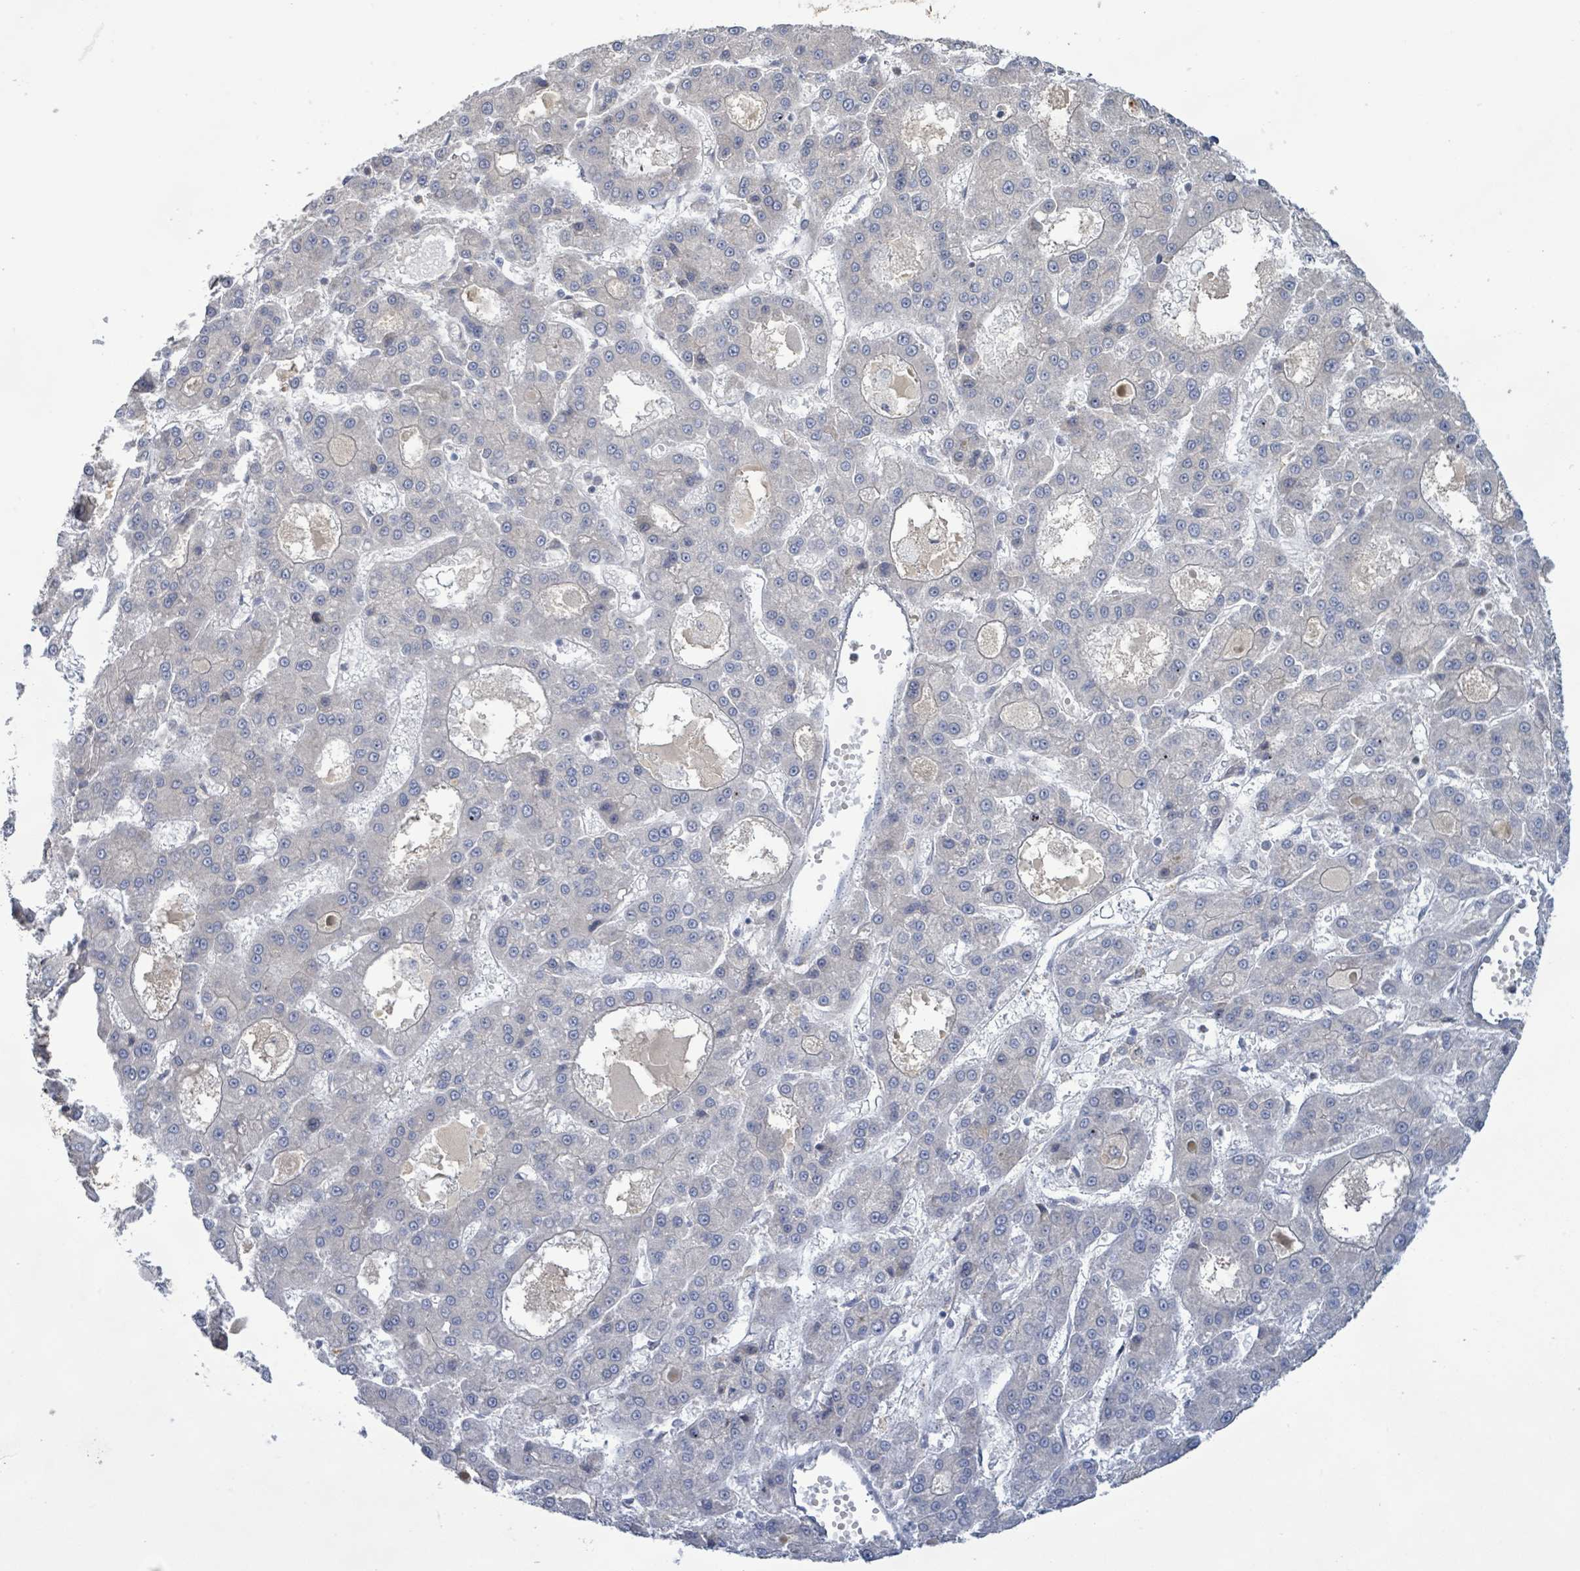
{"staining": {"intensity": "negative", "quantity": "none", "location": "none"}, "tissue": "liver cancer", "cell_type": "Tumor cells", "image_type": "cancer", "snomed": [{"axis": "morphology", "description": "Carcinoma, Hepatocellular, NOS"}, {"axis": "topography", "description": "Liver"}], "caption": "DAB (3,3'-diaminobenzidine) immunohistochemical staining of liver cancer shows no significant expression in tumor cells.", "gene": "SLIT3", "patient": {"sex": "male", "age": 70}}